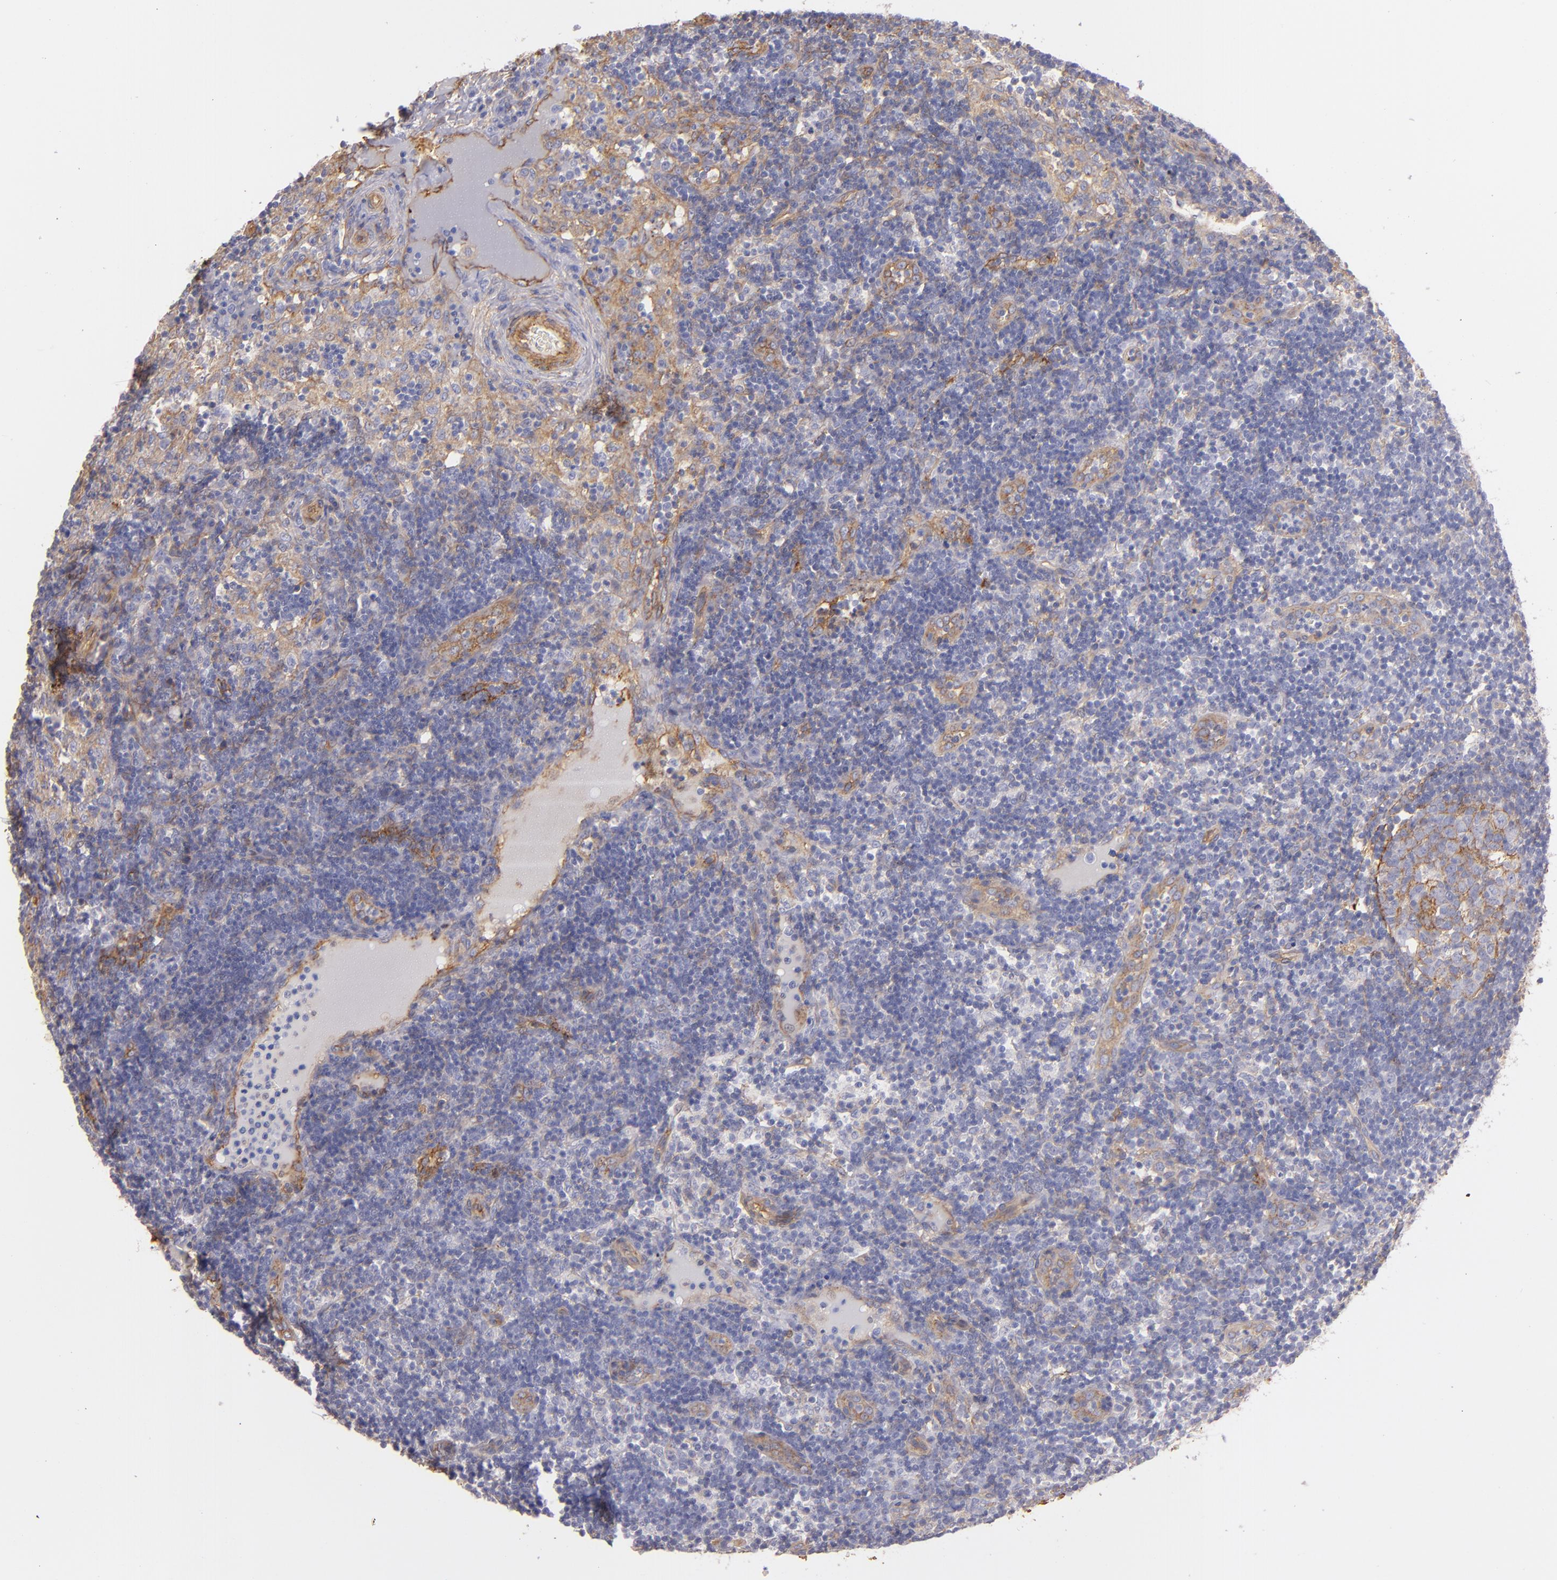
{"staining": {"intensity": "moderate", "quantity": "25%-75%", "location": "cytoplasmic/membranous"}, "tissue": "lymph node", "cell_type": "Germinal center cells", "image_type": "normal", "snomed": [{"axis": "morphology", "description": "Normal tissue, NOS"}, {"axis": "morphology", "description": "Inflammation, NOS"}, {"axis": "topography", "description": "Lymph node"}, {"axis": "topography", "description": "Salivary gland"}], "caption": "An immunohistochemistry micrograph of benign tissue is shown. Protein staining in brown highlights moderate cytoplasmic/membranous positivity in lymph node within germinal center cells.", "gene": "CD151", "patient": {"sex": "male", "age": 3}}